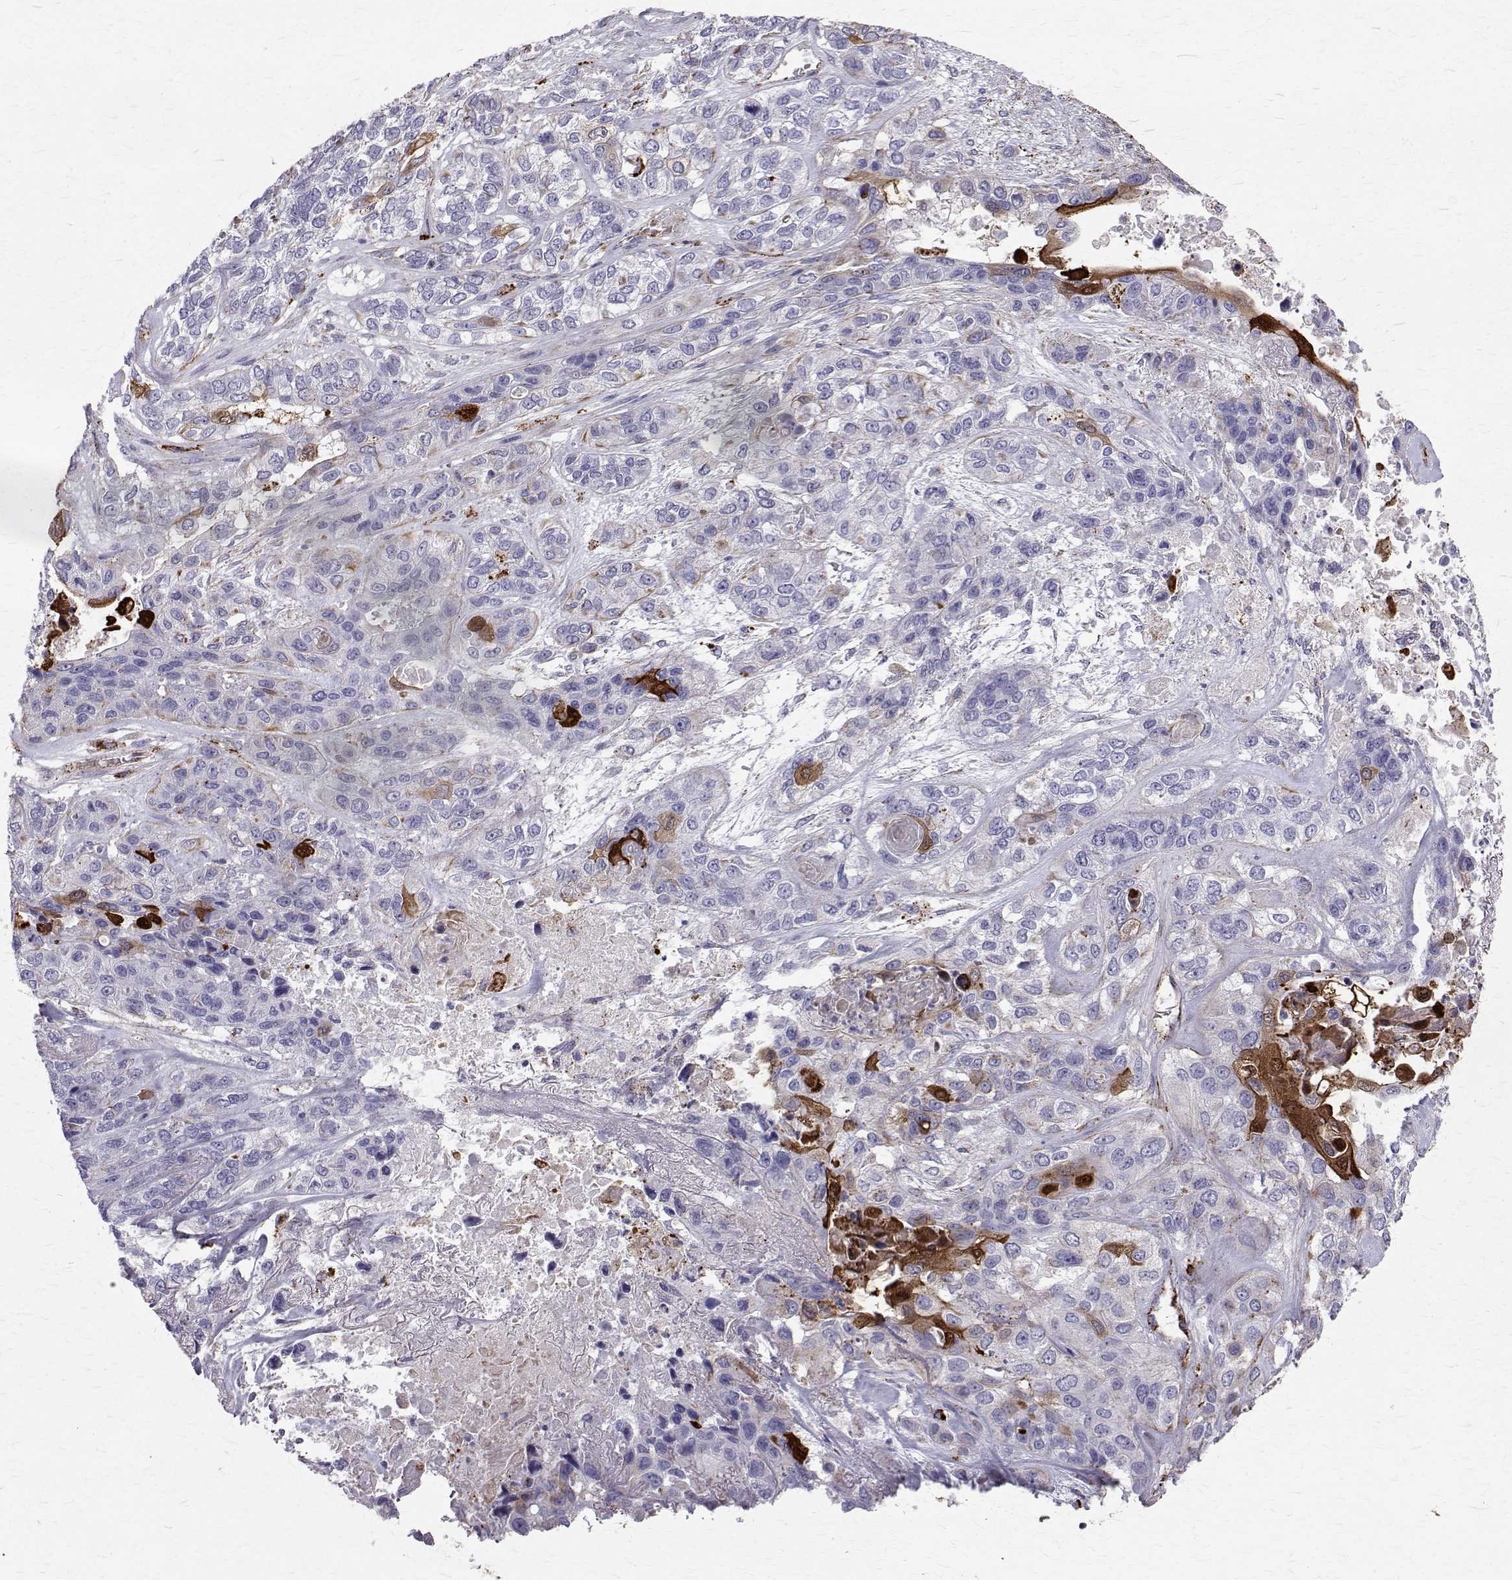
{"staining": {"intensity": "negative", "quantity": "none", "location": "none"}, "tissue": "lung cancer", "cell_type": "Tumor cells", "image_type": "cancer", "snomed": [{"axis": "morphology", "description": "Squamous cell carcinoma, NOS"}, {"axis": "topography", "description": "Lung"}], "caption": "Squamous cell carcinoma (lung) stained for a protein using immunohistochemistry (IHC) exhibits no expression tumor cells.", "gene": "TPP1", "patient": {"sex": "female", "age": 70}}